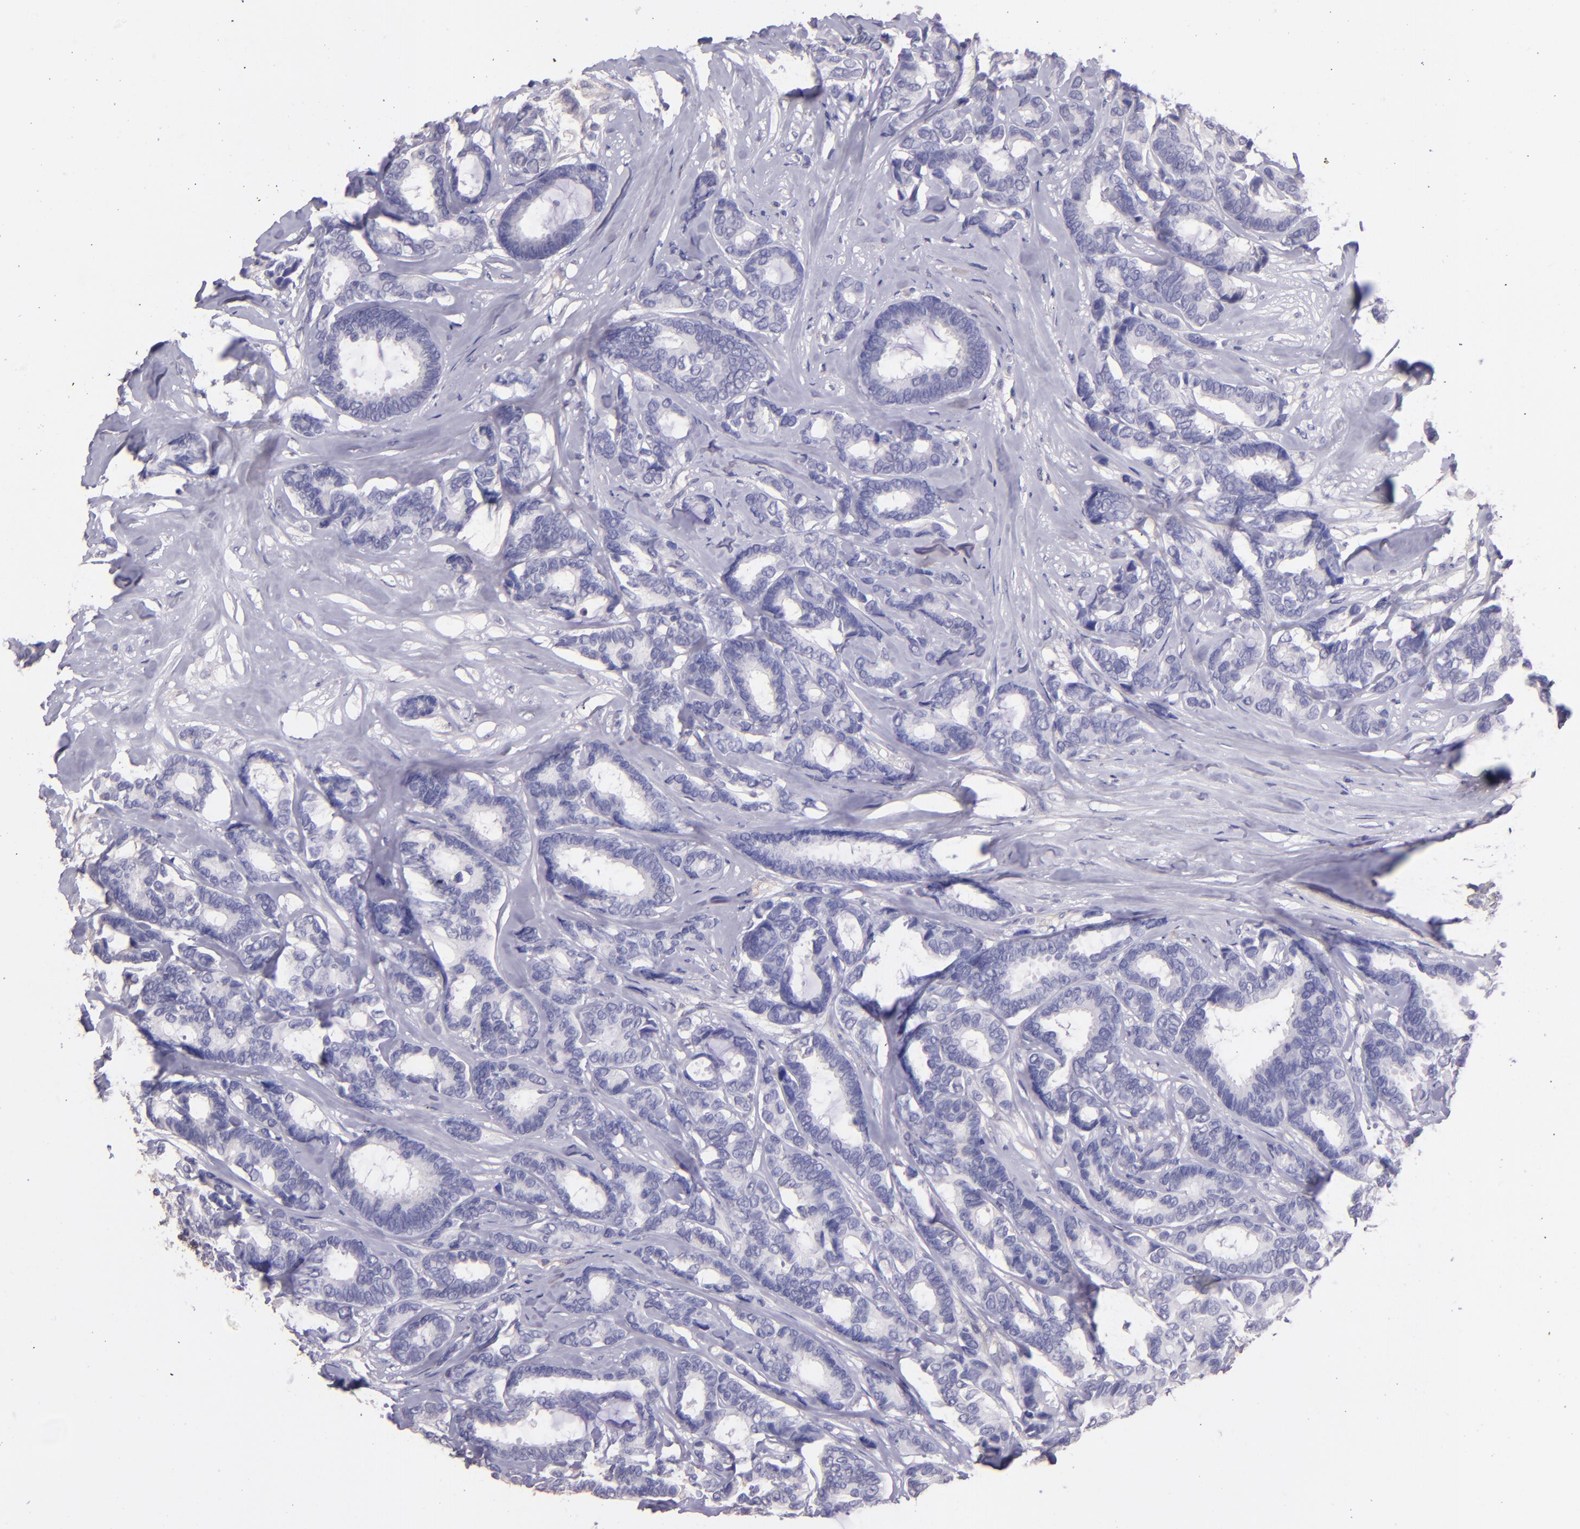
{"staining": {"intensity": "negative", "quantity": "none", "location": "none"}, "tissue": "breast cancer", "cell_type": "Tumor cells", "image_type": "cancer", "snomed": [{"axis": "morphology", "description": "Duct carcinoma"}, {"axis": "topography", "description": "Breast"}], "caption": "The photomicrograph displays no significant positivity in tumor cells of breast intraductal carcinoma.", "gene": "PAPPA", "patient": {"sex": "female", "age": 87}}